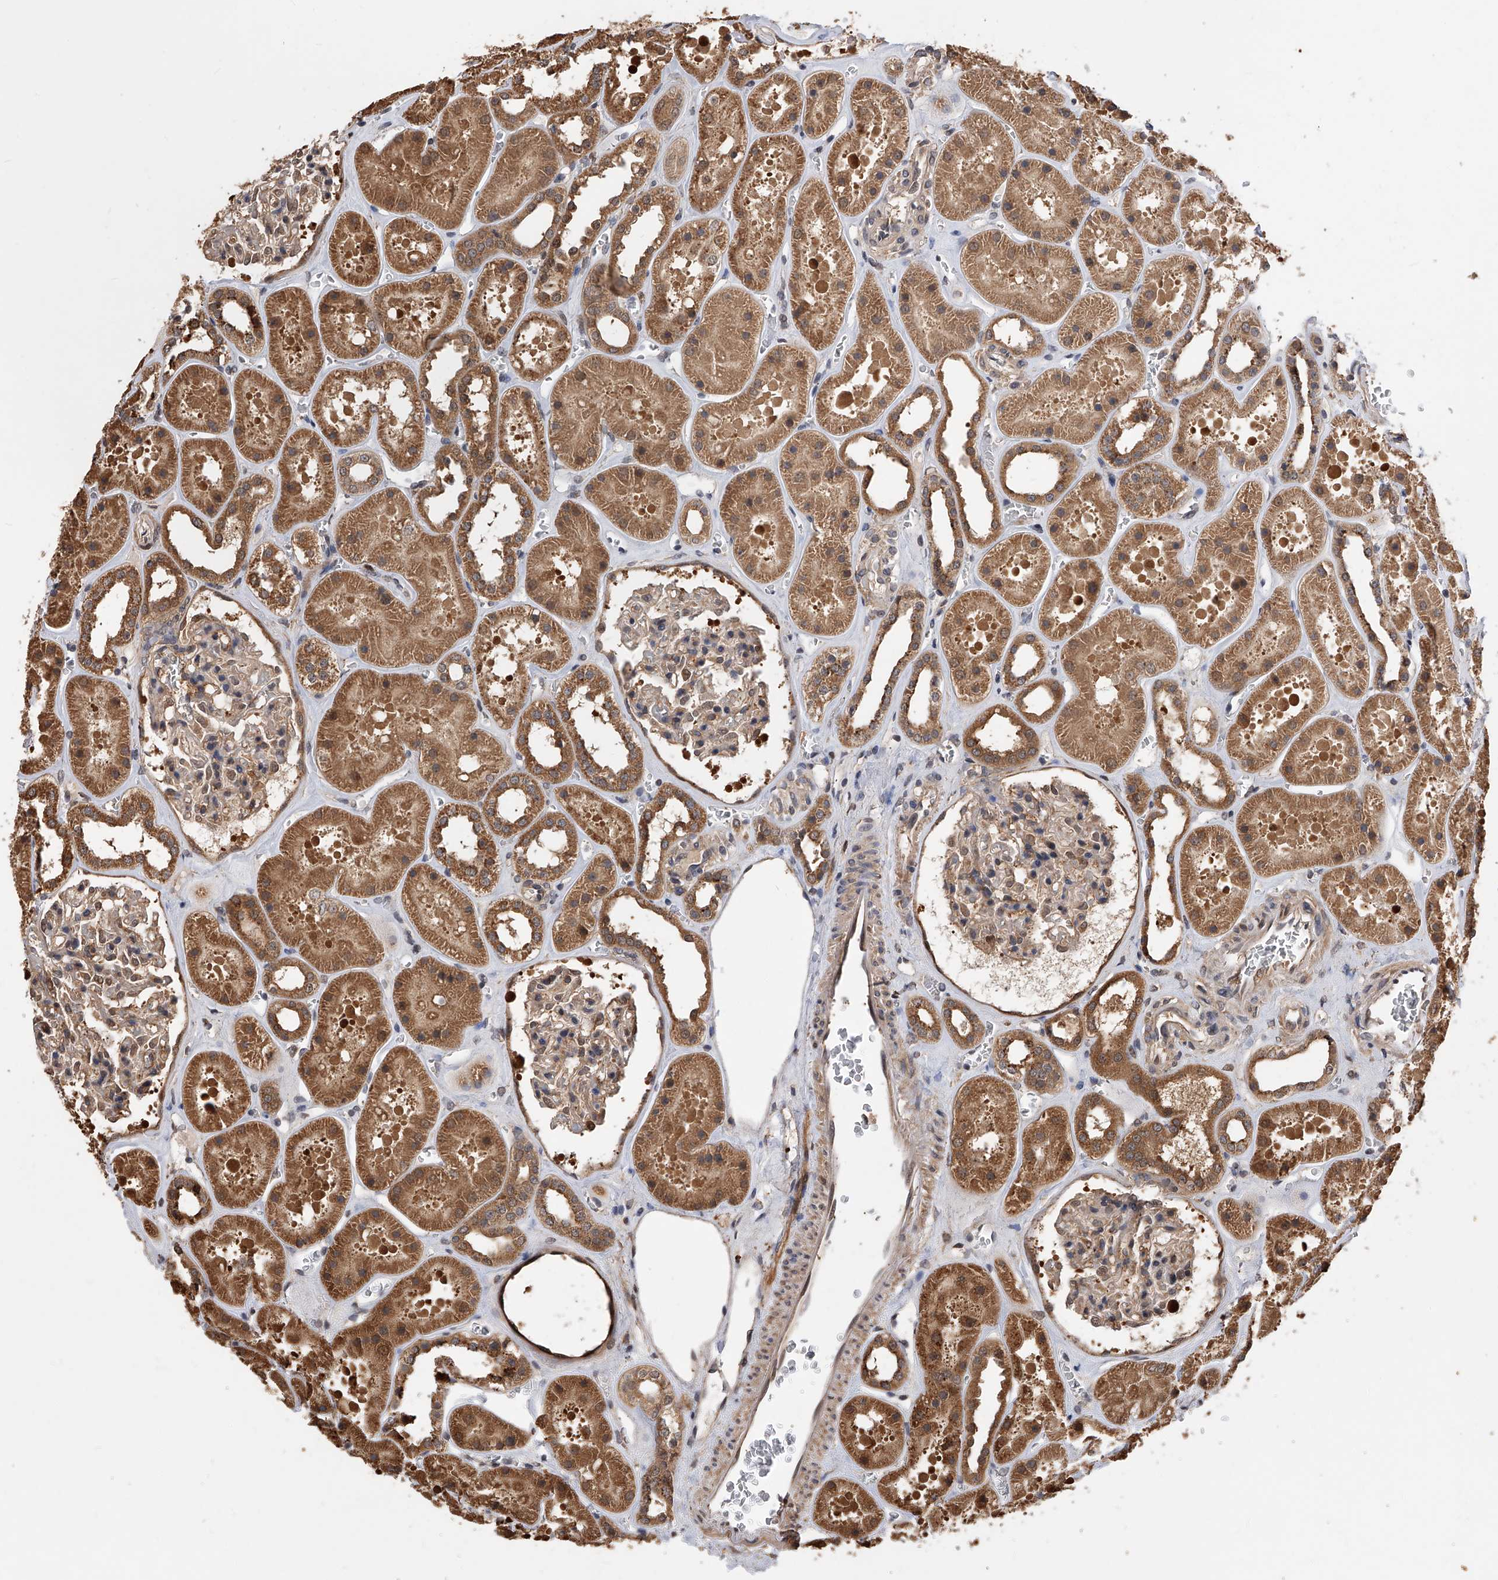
{"staining": {"intensity": "moderate", "quantity": "25%-75%", "location": "cytoplasmic/membranous,nuclear"}, "tissue": "kidney", "cell_type": "Cells in glomeruli", "image_type": "normal", "snomed": [{"axis": "morphology", "description": "Normal tissue, NOS"}, {"axis": "topography", "description": "Kidney"}], "caption": "Immunohistochemistry (IHC) of normal human kidney displays medium levels of moderate cytoplasmic/membranous,nuclear expression in about 25%-75% of cells in glomeruli. (IHC, brightfield microscopy, high magnification).", "gene": "GMDS", "patient": {"sex": "female", "age": 41}}